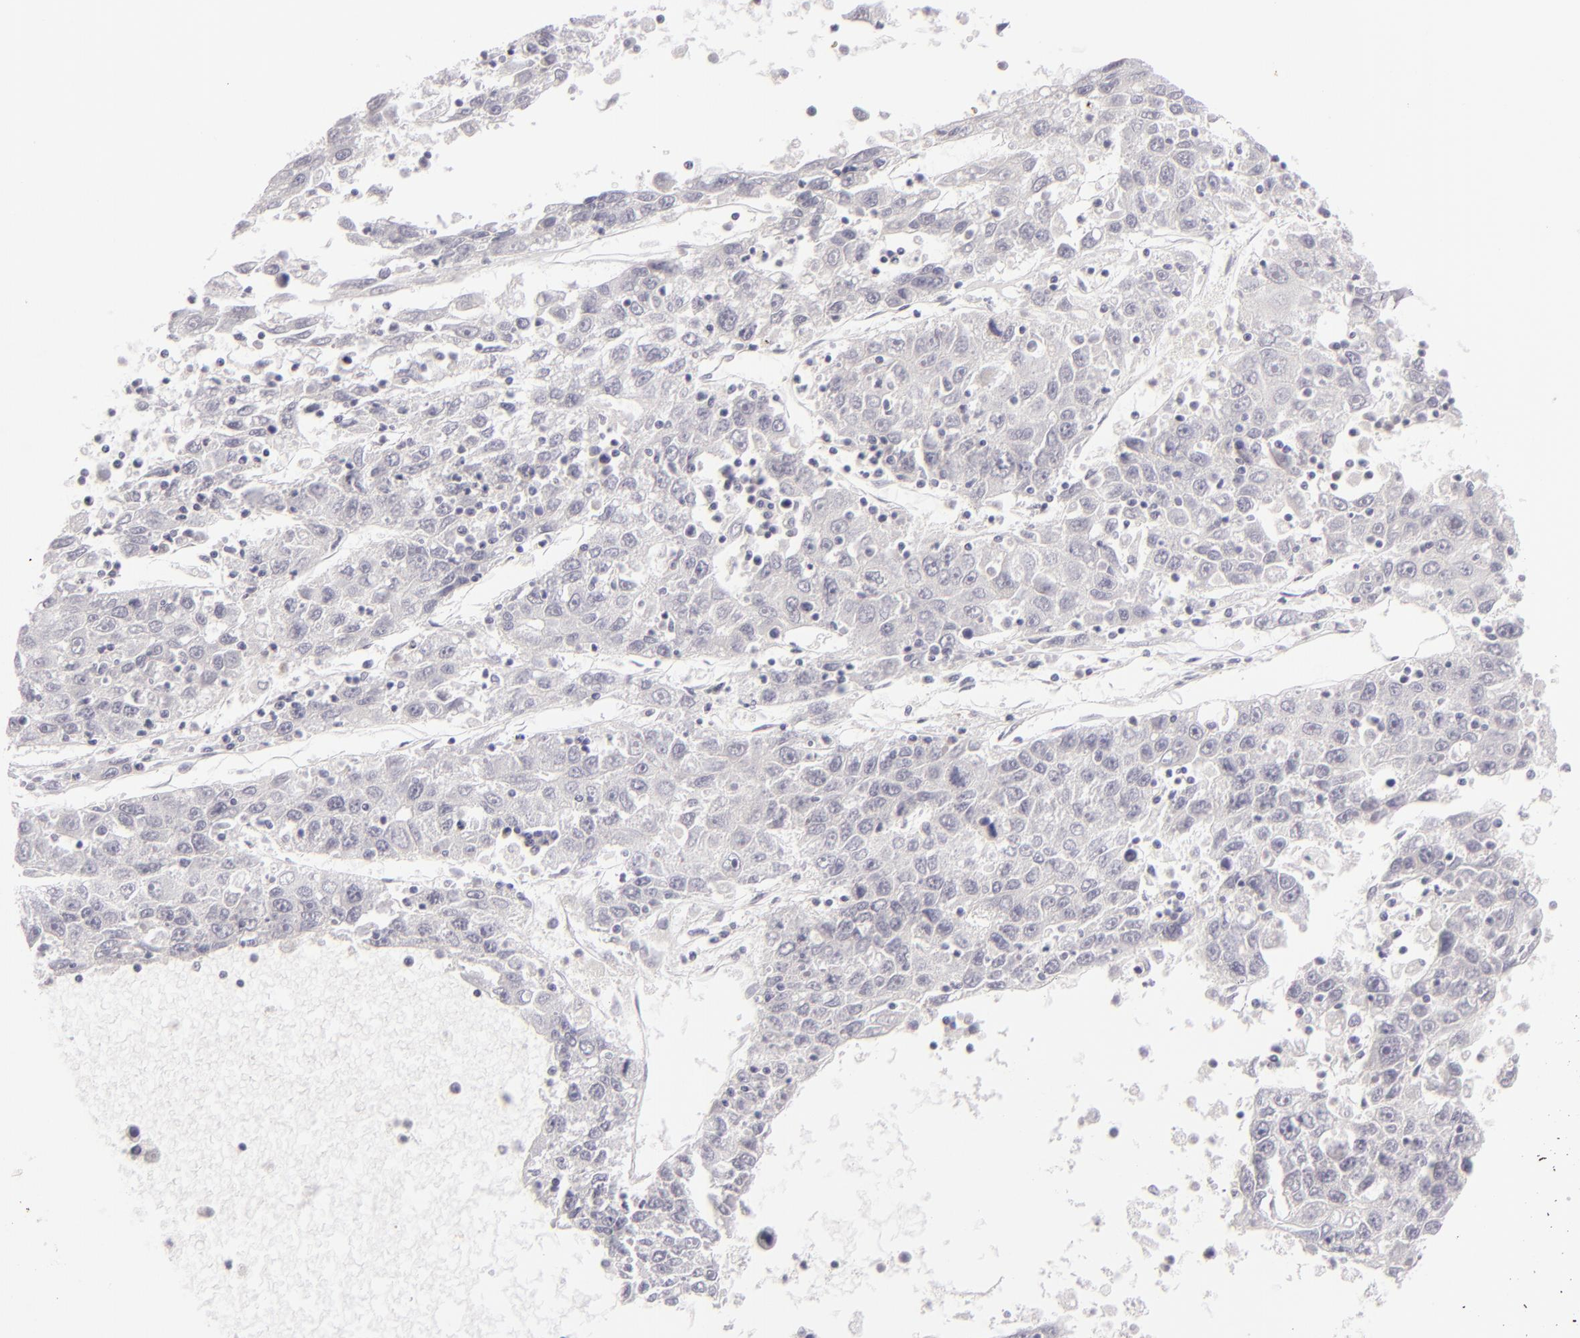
{"staining": {"intensity": "negative", "quantity": "none", "location": "none"}, "tissue": "liver cancer", "cell_type": "Tumor cells", "image_type": "cancer", "snomed": [{"axis": "morphology", "description": "Carcinoma, Hepatocellular, NOS"}, {"axis": "topography", "description": "Liver"}], "caption": "A micrograph of human liver cancer (hepatocellular carcinoma) is negative for staining in tumor cells.", "gene": "CDX2", "patient": {"sex": "male", "age": 49}}